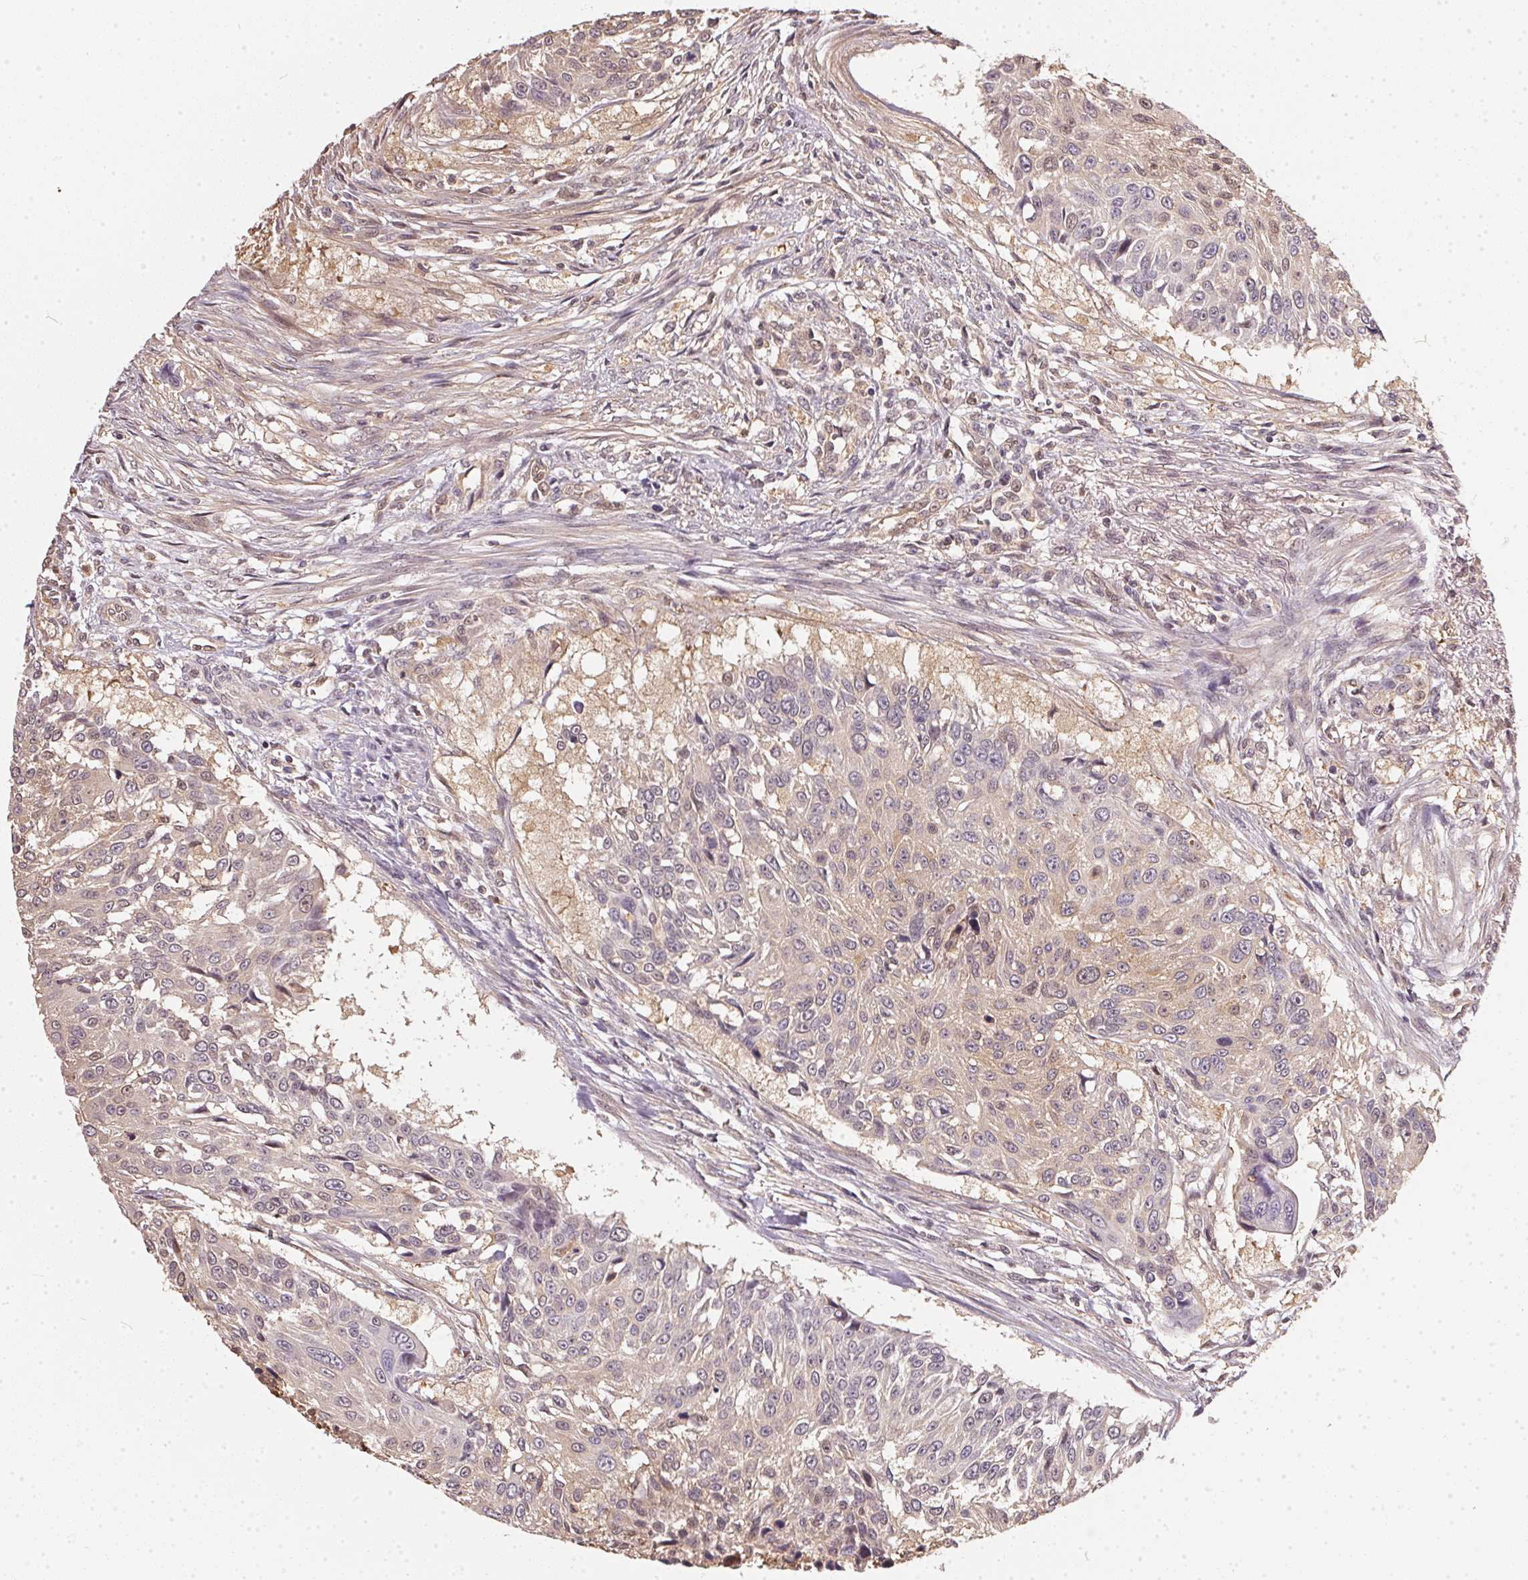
{"staining": {"intensity": "negative", "quantity": "none", "location": "none"}, "tissue": "urothelial cancer", "cell_type": "Tumor cells", "image_type": "cancer", "snomed": [{"axis": "morphology", "description": "Urothelial carcinoma, NOS"}, {"axis": "topography", "description": "Urinary bladder"}], "caption": "Transitional cell carcinoma was stained to show a protein in brown. There is no significant staining in tumor cells.", "gene": "BLMH", "patient": {"sex": "male", "age": 55}}